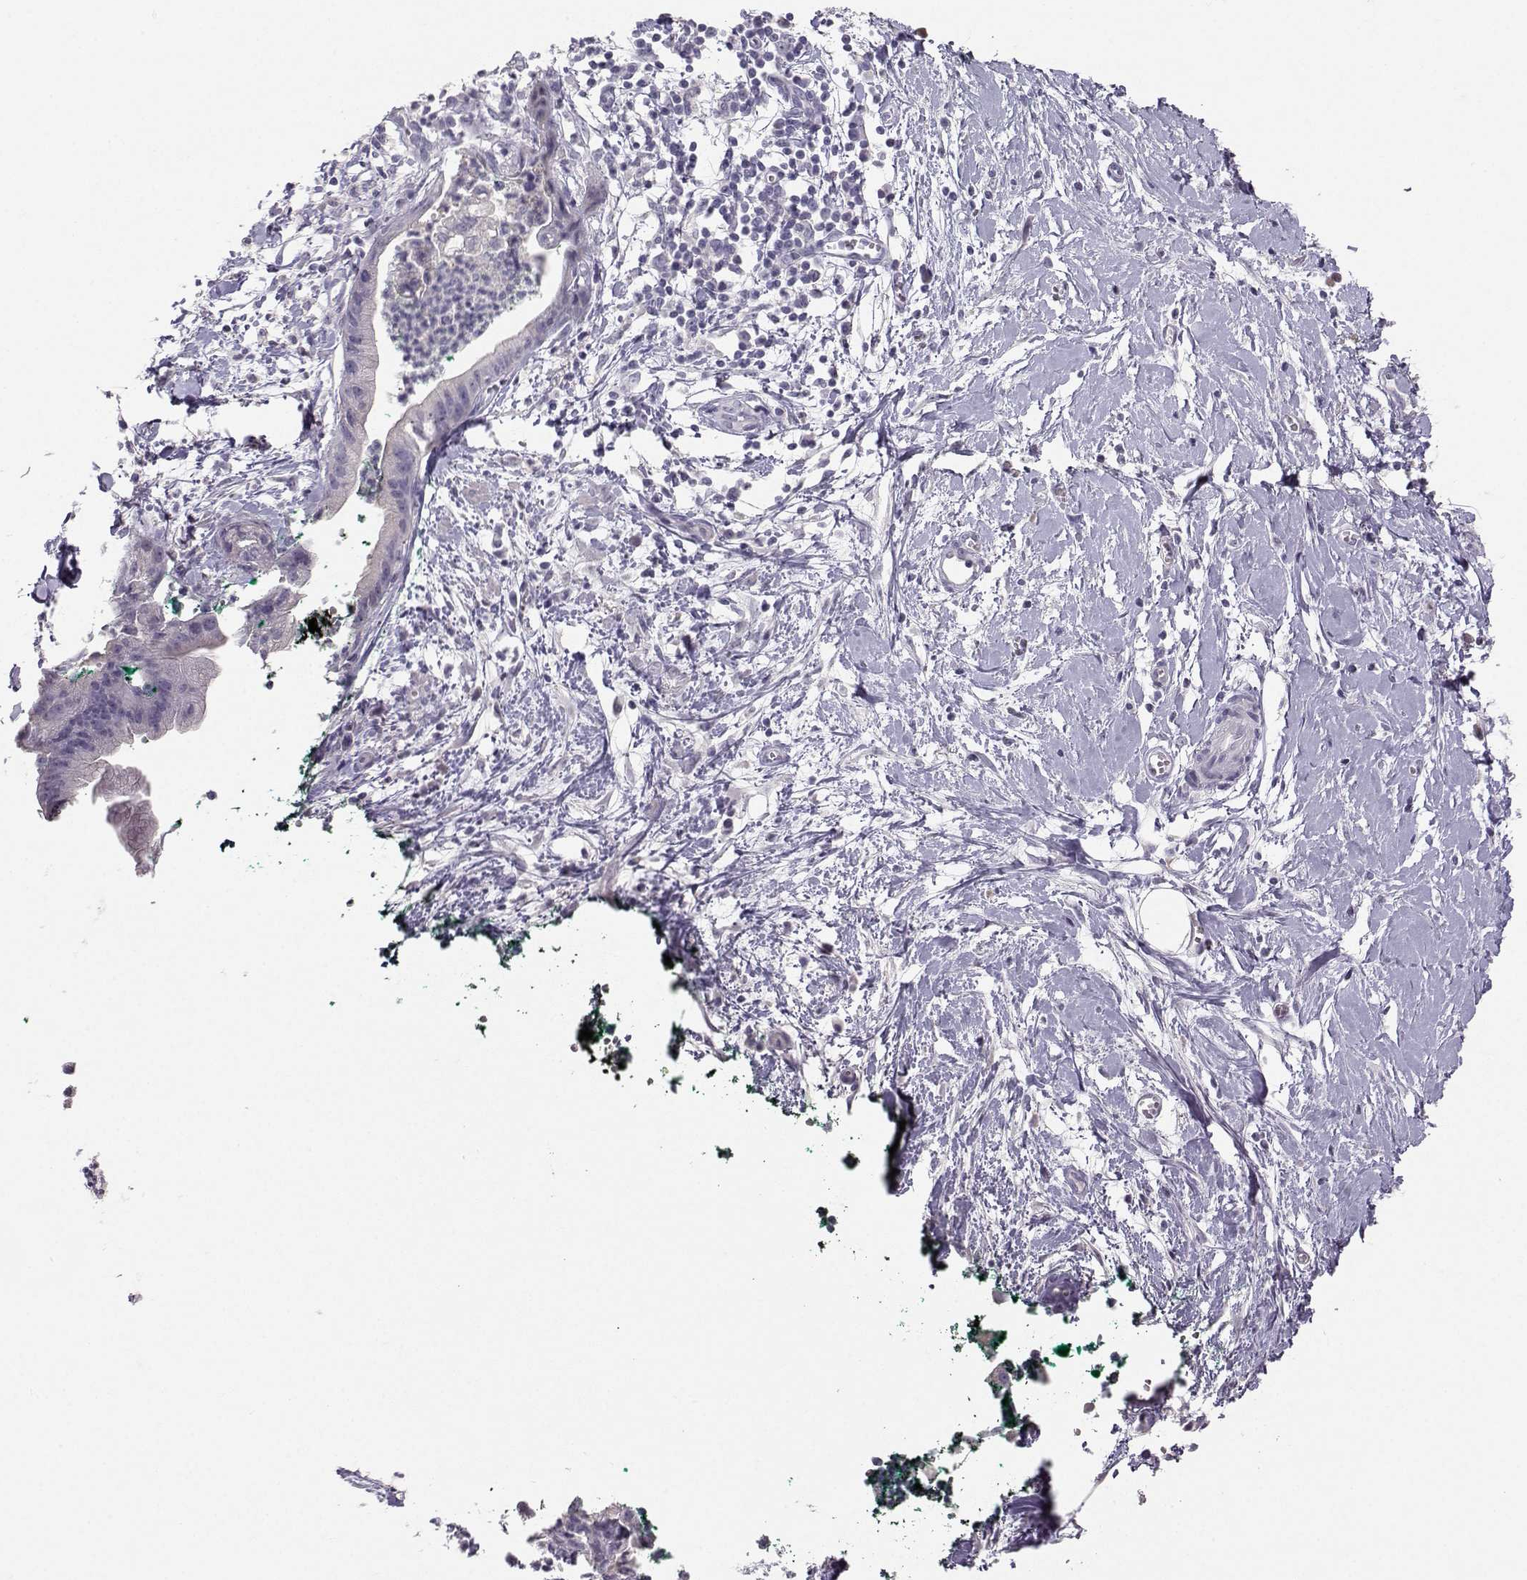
{"staining": {"intensity": "negative", "quantity": "none", "location": "none"}, "tissue": "pancreatic cancer", "cell_type": "Tumor cells", "image_type": "cancer", "snomed": [{"axis": "morphology", "description": "Normal tissue, NOS"}, {"axis": "morphology", "description": "Adenocarcinoma, NOS"}, {"axis": "topography", "description": "Lymph node"}, {"axis": "topography", "description": "Pancreas"}], "caption": "This is an immunohistochemistry (IHC) photomicrograph of pancreatic cancer (adenocarcinoma). There is no staining in tumor cells.", "gene": "PKP2", "patient": {"sex": "female", "age": 58}}